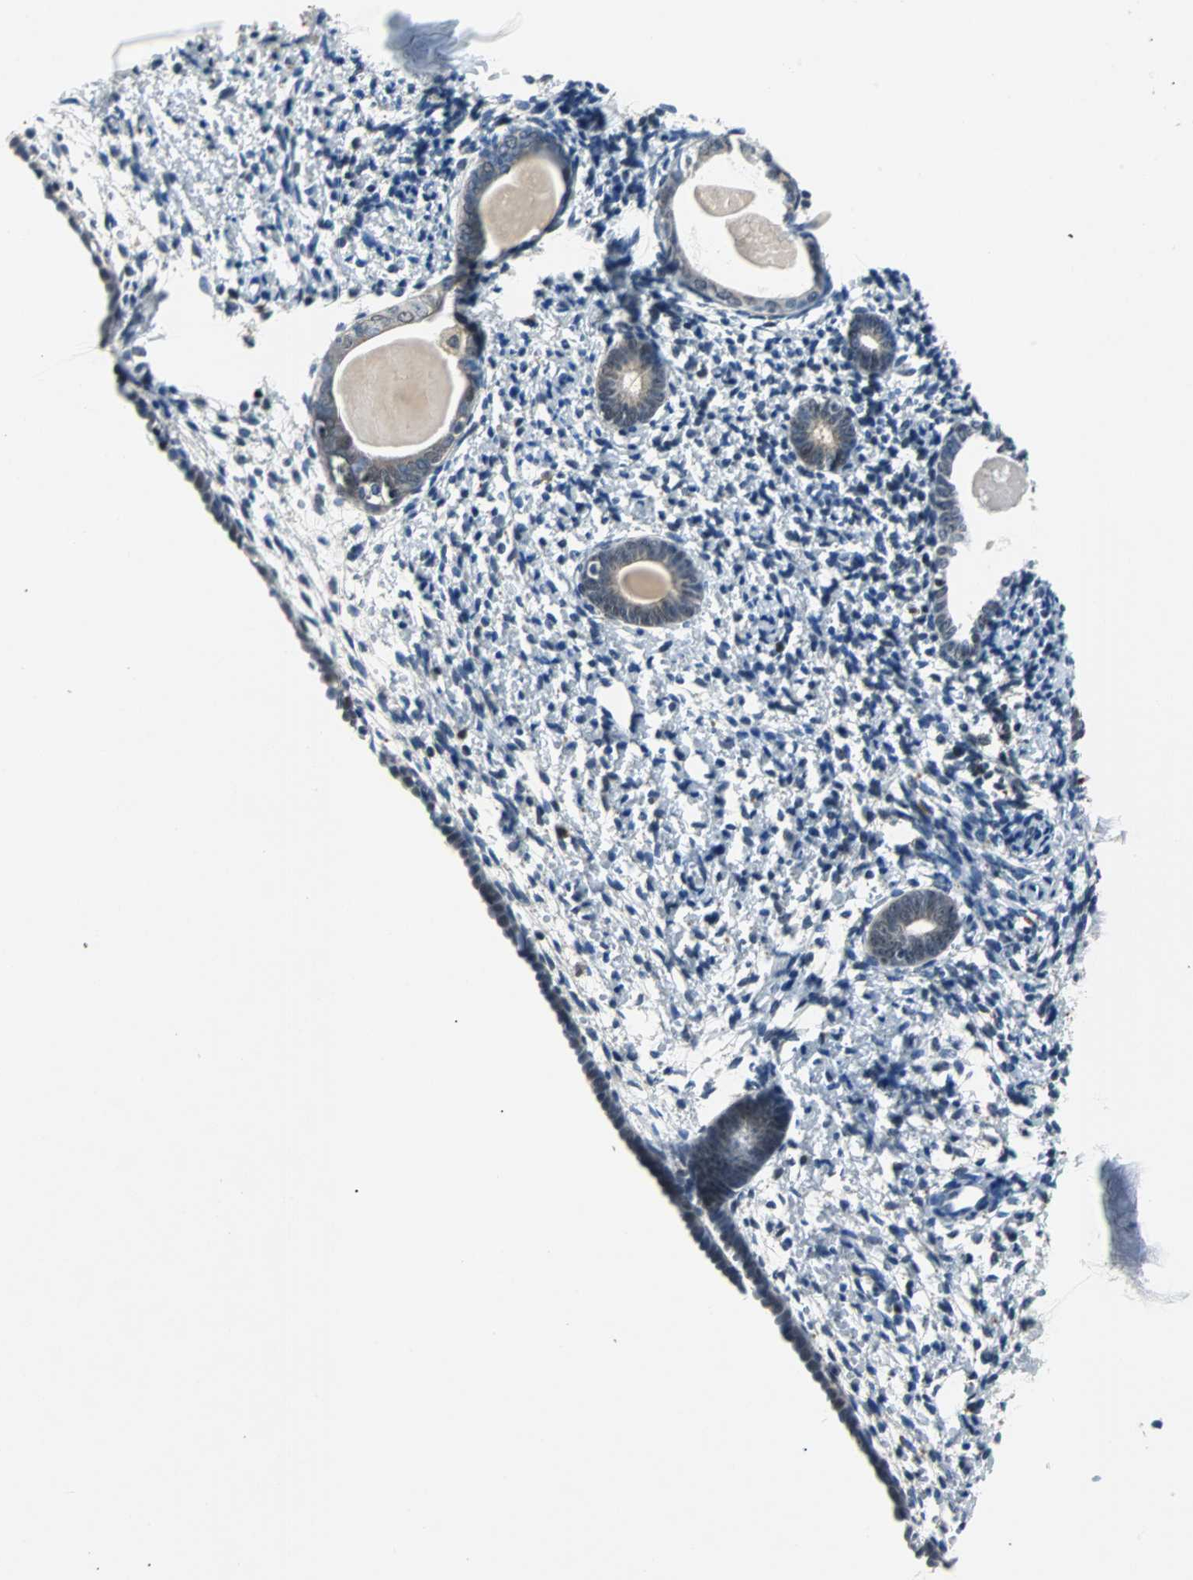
{"staining": {"intensity": "negative", "quantity": "none", "location": "none"}, "tissue": "endometrium", "cell_type": "Cells in endometrial stroma", "image_type": "normal", "snomed": [{"axis": "morphology", "description": "Normal tissue, NOS"}, {"axis": "topography", "description": "Endometrium"}], "caption": "High power microscopy image of an immunohistochemistry photomicrograph of benign endometrium, revealing no significant positivity in cells in endometrial stroma. The staining was performed using DAB (3,3'-diaminobenzidine) to visualize the protein expression in brown, while the nuclei were stained in blue with hematoxylin (Magnification: 20x).", "gene": "USP28", "patient": {"sex": "female", "age": 71}}